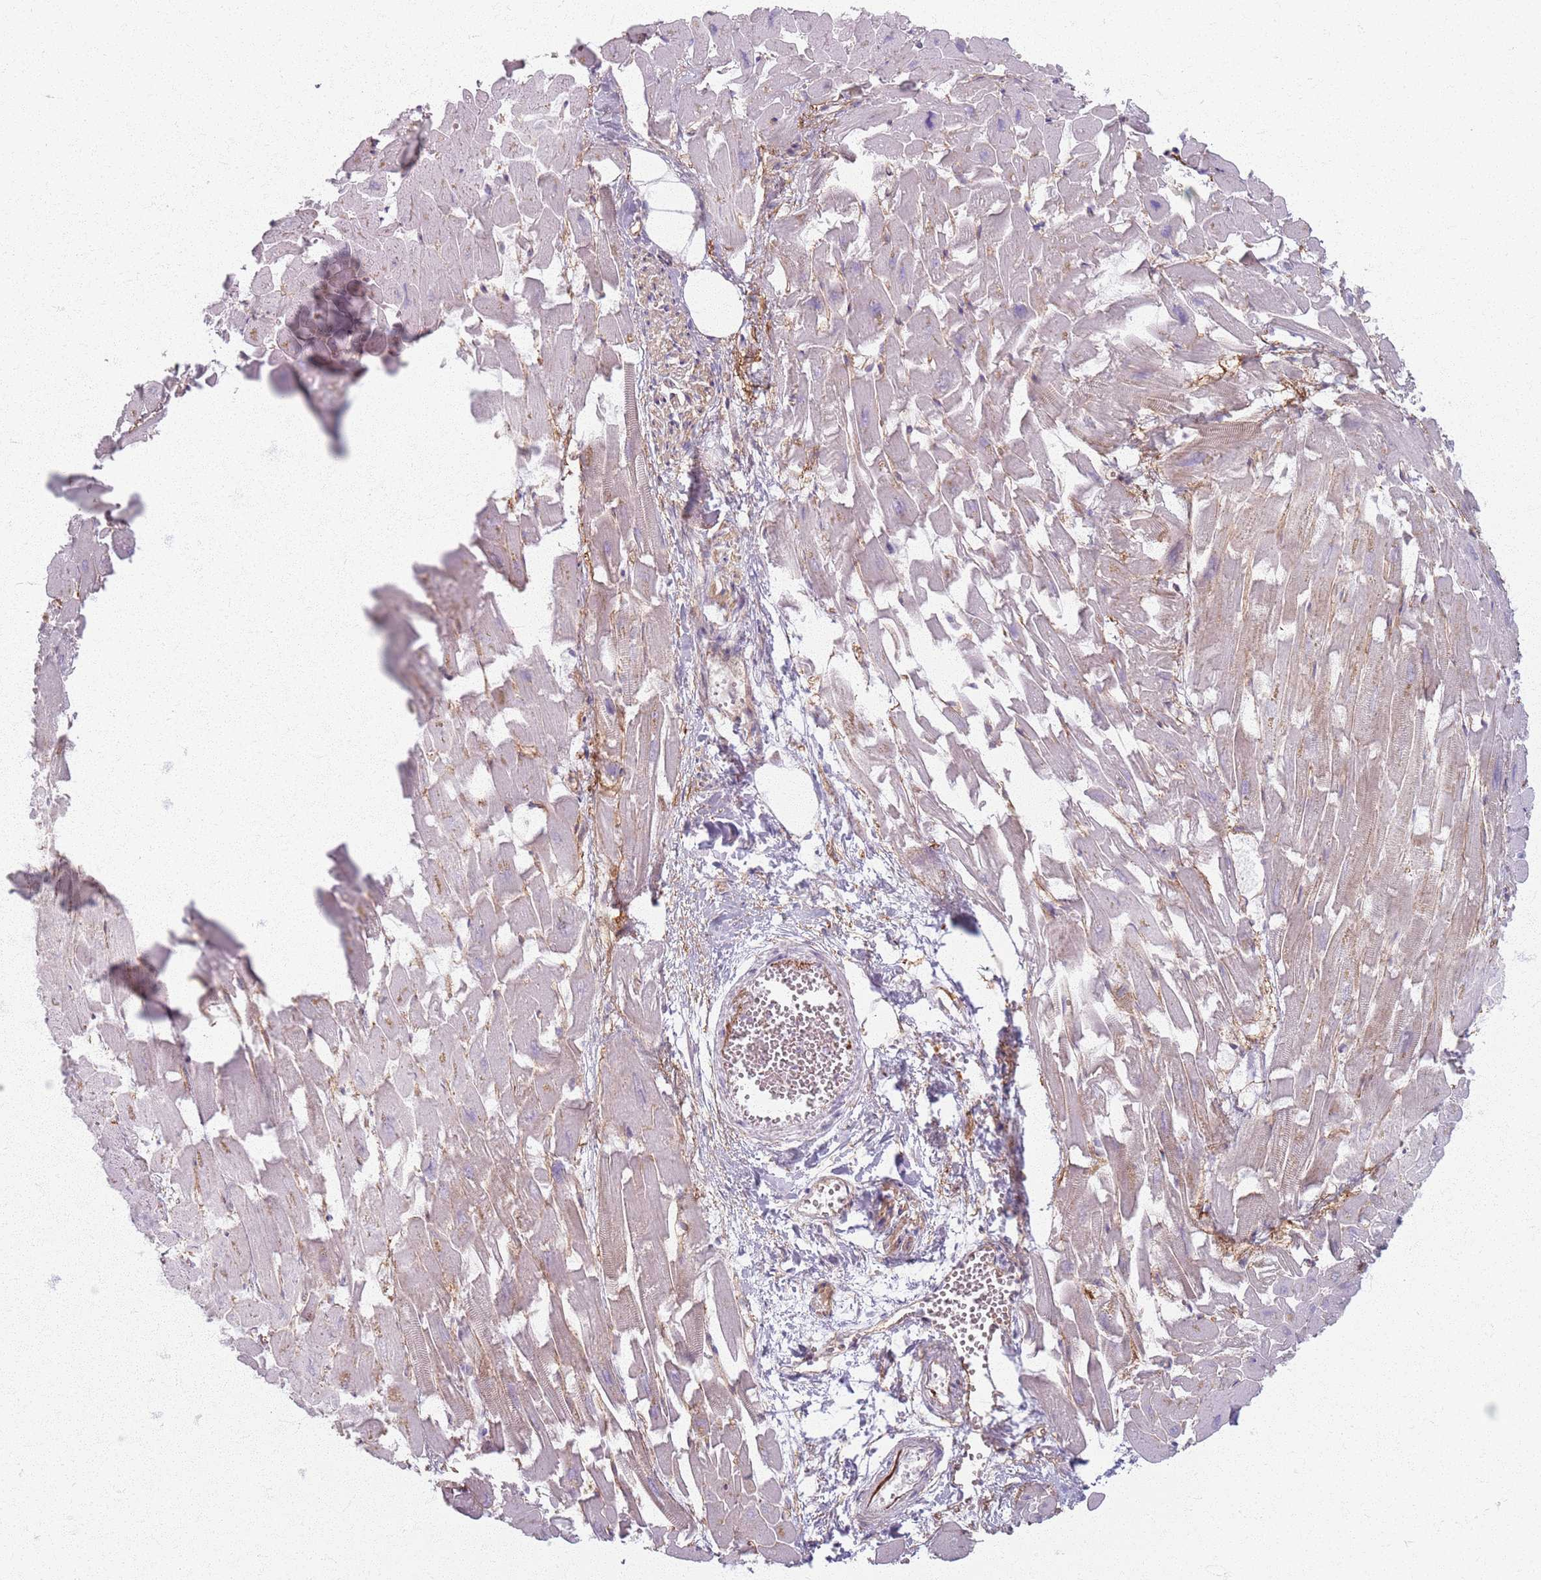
{"staining": {"intensity": "weak", "quantity": "25%-75%", "location": "cytoplasmic/membranous"}, "tissue": "heart muscle", "cell_type": "Cardiomyocytes", "image_type": "normal", "snomed": [{"axis": "morphology", "description": "Normal tissue, NOS"}, {"axis": "topography", "description": "Heart"}], "caption": "Weak cytoplasmic/membranous staining is seen in about 25%-75% of cardiomyocytes in benign heart muscle. The staining was performed using DAB (3,3'-diaminobenzidine), with brown indicating positive protein expression. Nuclei are stained blue with hematoxylin.", "gene": "KCNA5", "patient": {"sex": "female", "age": 64}}